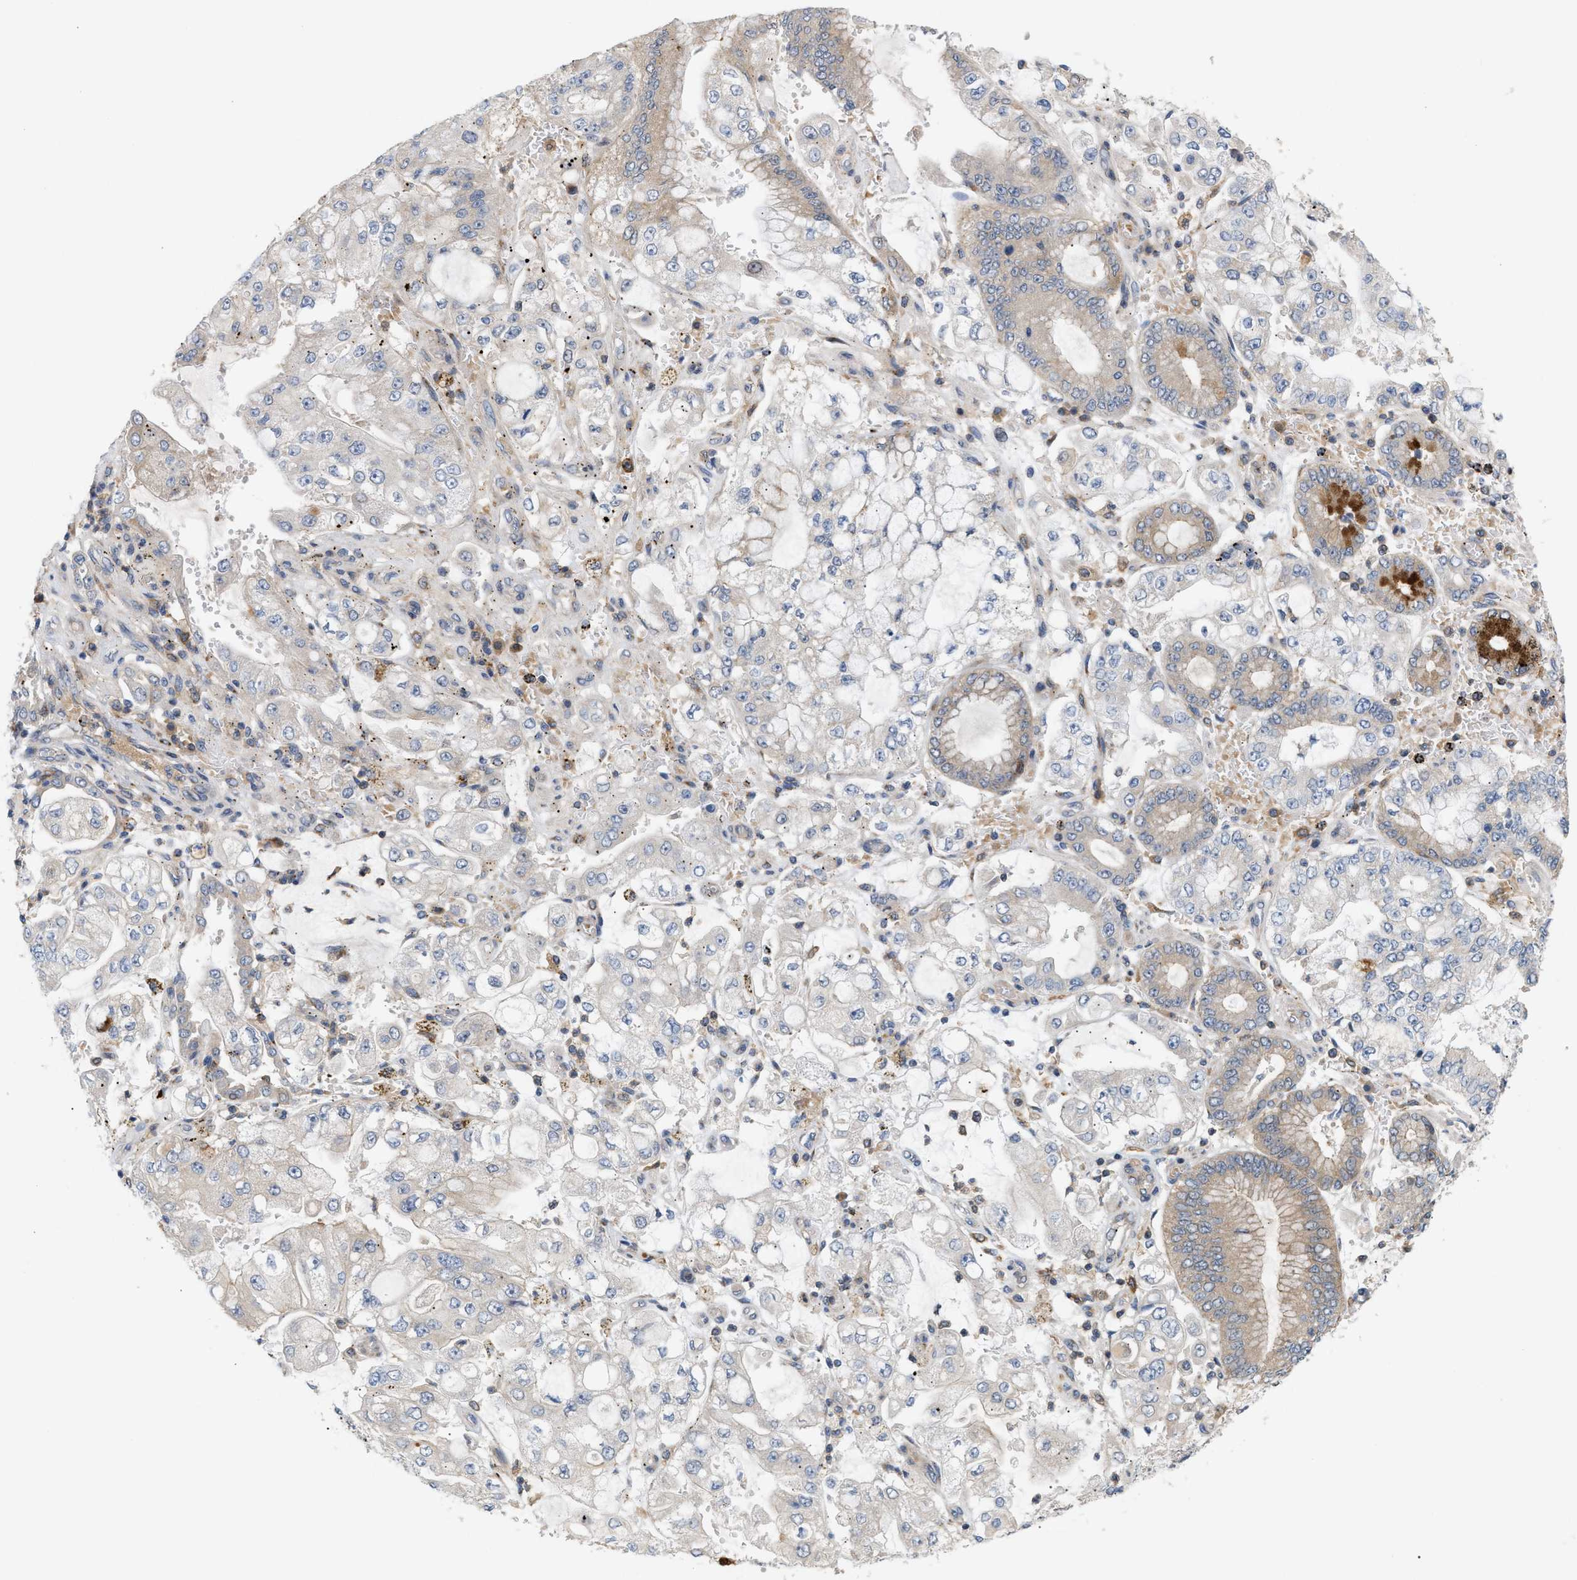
{"staining": {"intensity": "weak", "quantity": "<25%", "location": "cytoplasmic/membranous"}, "tissue": "stomach cancer", "cell_type": "Tumor cells", "image_type": "cancer", "snomed": [{"axis": "morphology", "description": "Adenocarcinoma, NOS"}, {"axis": "topography", "description": "Stomach"}], "caption": "The photomicrograph shows no staining of tumor cells in stomach cancer.", "gene": "DBNL", "patient": {"sex": "male", "age": 76}}